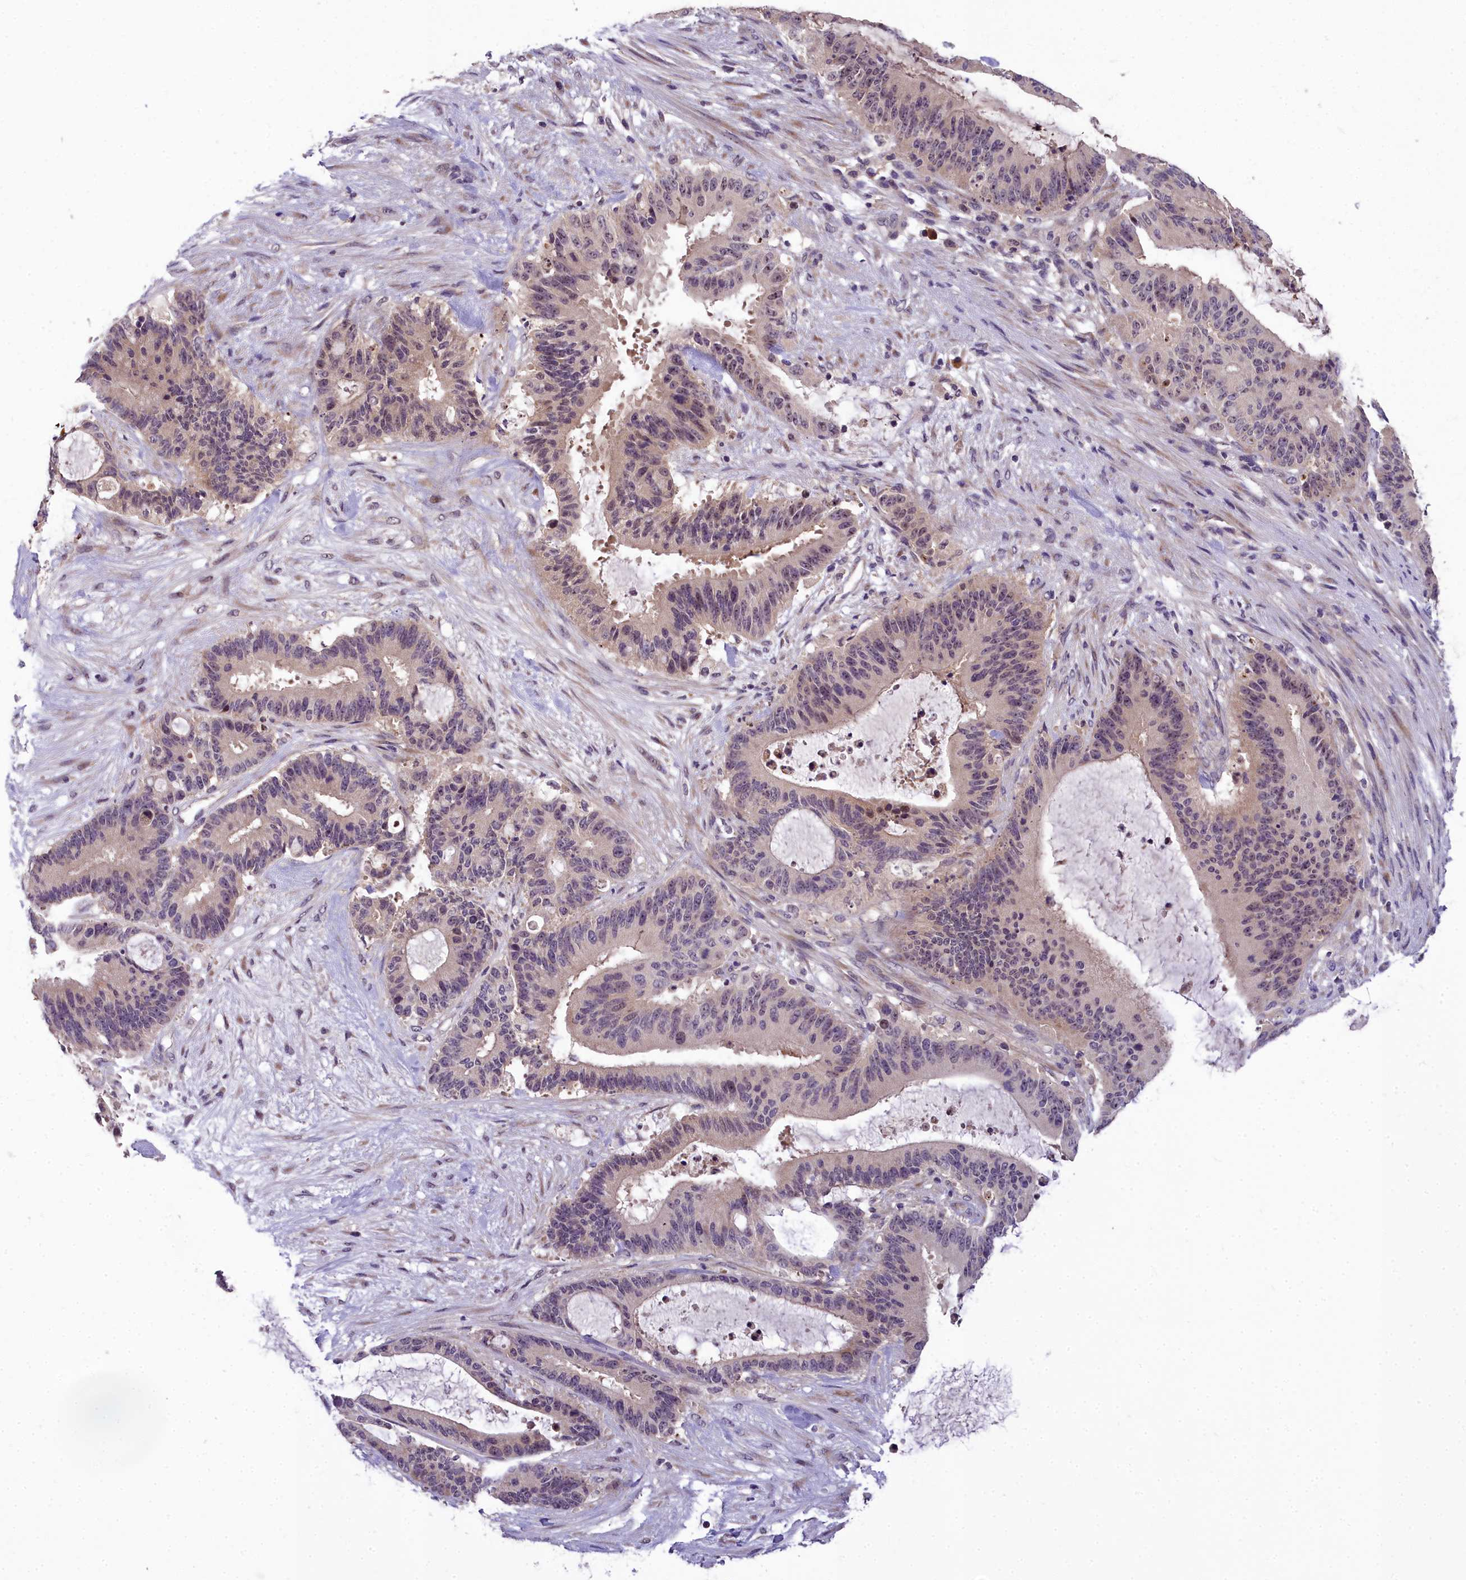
{"staining": {"intensity": "weak", "quantity": "25%-75%", "location": "nuclear"}, "tissue": "liver cancer", "cell_type": "Tumor cells", "image_type": "cancer", "snomed": [{"axis": "morphology", "description": "Normal tissue, NOS"}, {"axis": "morphology", "description": "Cholangiocarcinoma"}, {"axis": "topography", "description": "Liver"}, {"axis": "topography", "description": "Peripheral nerve tissue"}], "caption": "Immunohistochemical staining of liver cholangiocarcinoma displays low levels of weak nuclear protein positivity in approximately 25%-75% of tumor cells. (DAB (3,3'-diaminobenzidine) = brown stain, brightfield microscopy at high magnification).", "gene": "ZNF333", "patient": {"sex": "female", "age": 73}}